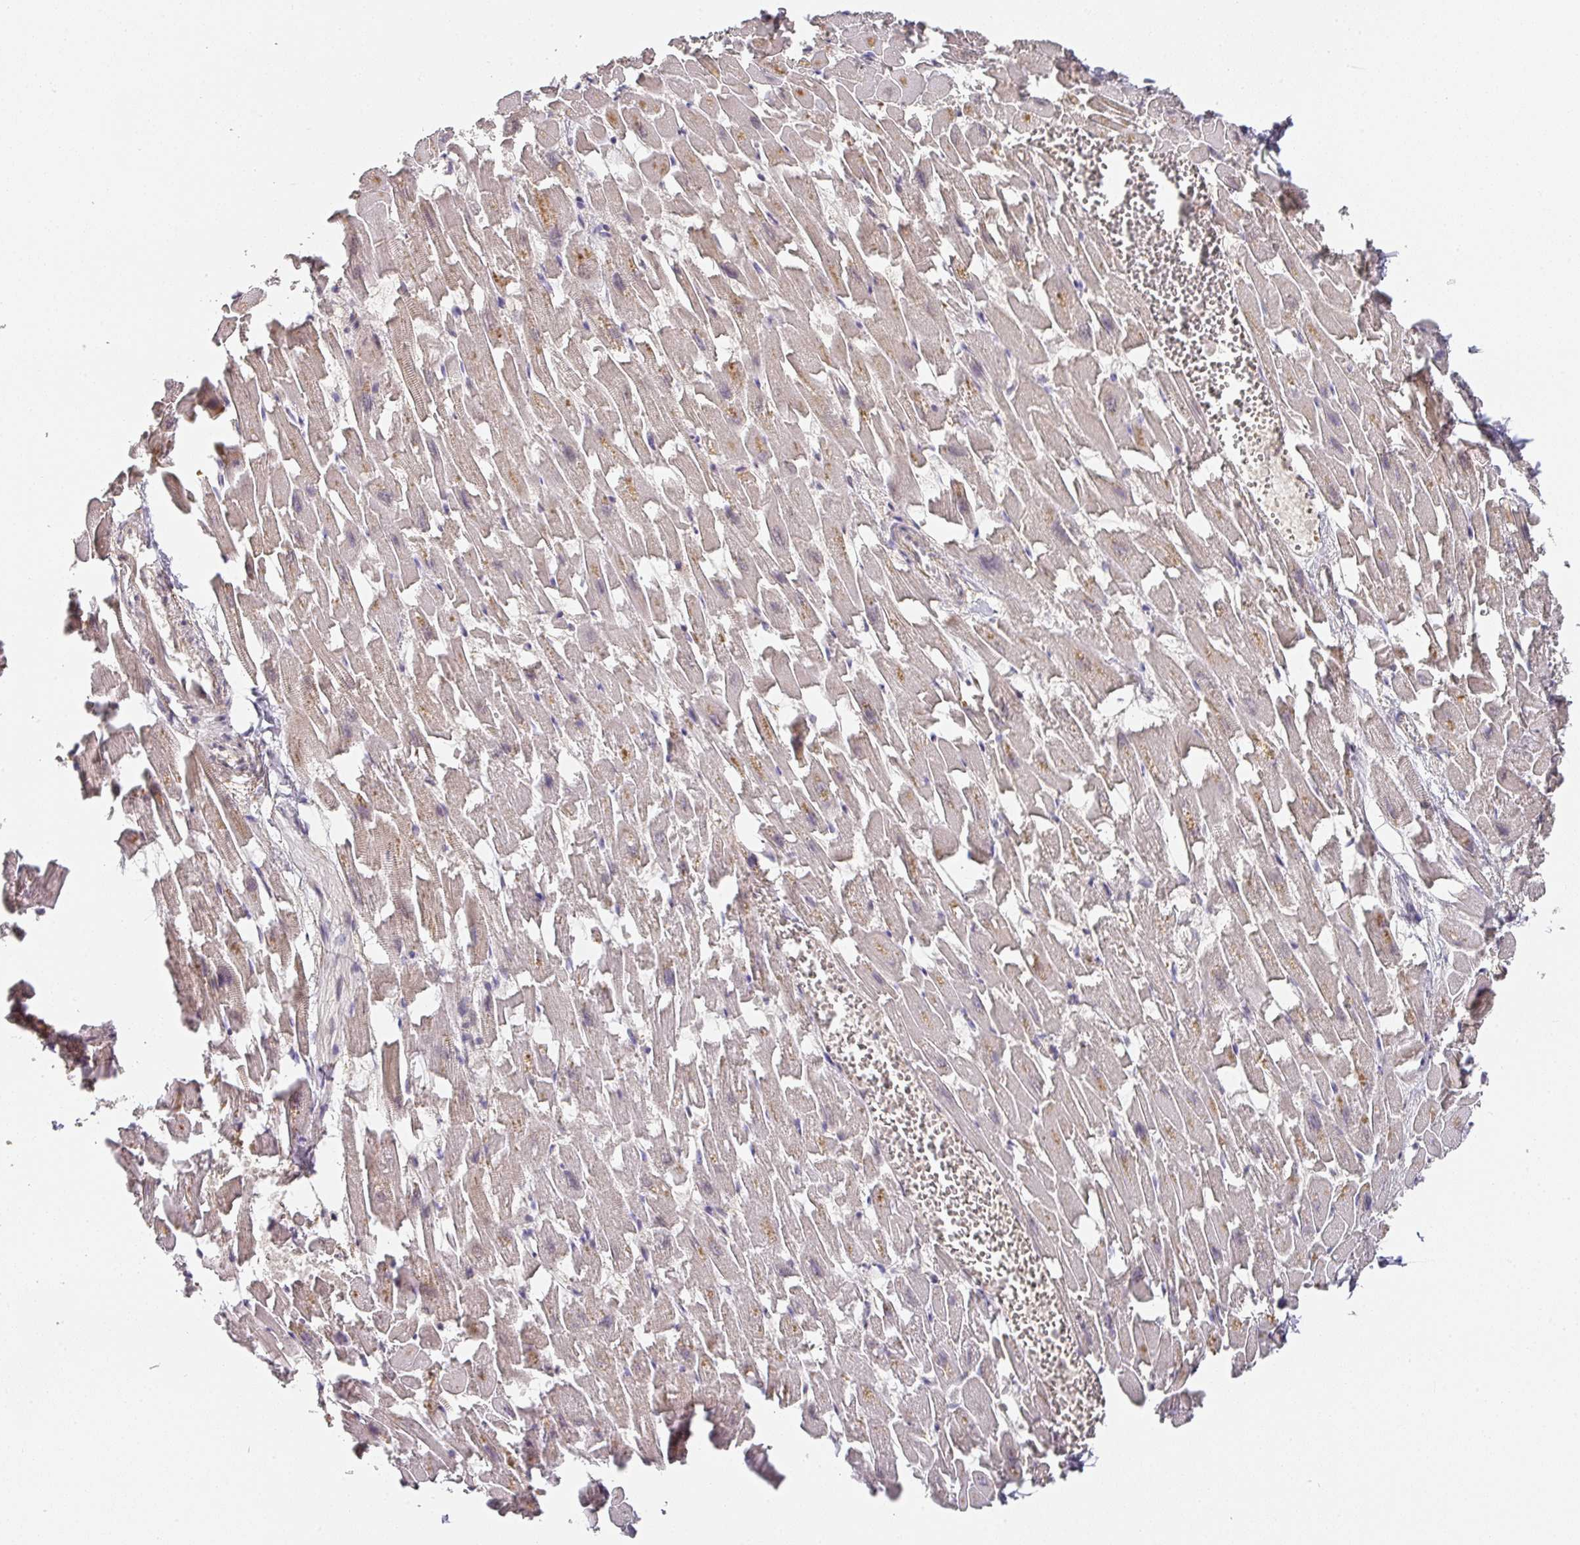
{"staining": {"intensity": "moderate", "quantity": "25%-75%", "location": "cytoplasmic/membranous"}, "tissue": "heart muscle", "cell_type": "Cardiomyocytes", "image_type": "normal", "snomed": [{"axis": "morphology", "description": "Normal tissue, NOS"}, {"axis": "topography", "description": "Heart"}], "caption": "Immunohistochemical staining of normal human heart muscle shows 25%-75% levels of moderate cytoplasmic/membranous protein staining in about 25%-75% of cardiomyocytes. Ihc stains the protein in brown and the nuclei are stained blue.", "gene": "FOXN4", "patient": {"sex": "female", "age": 64}}